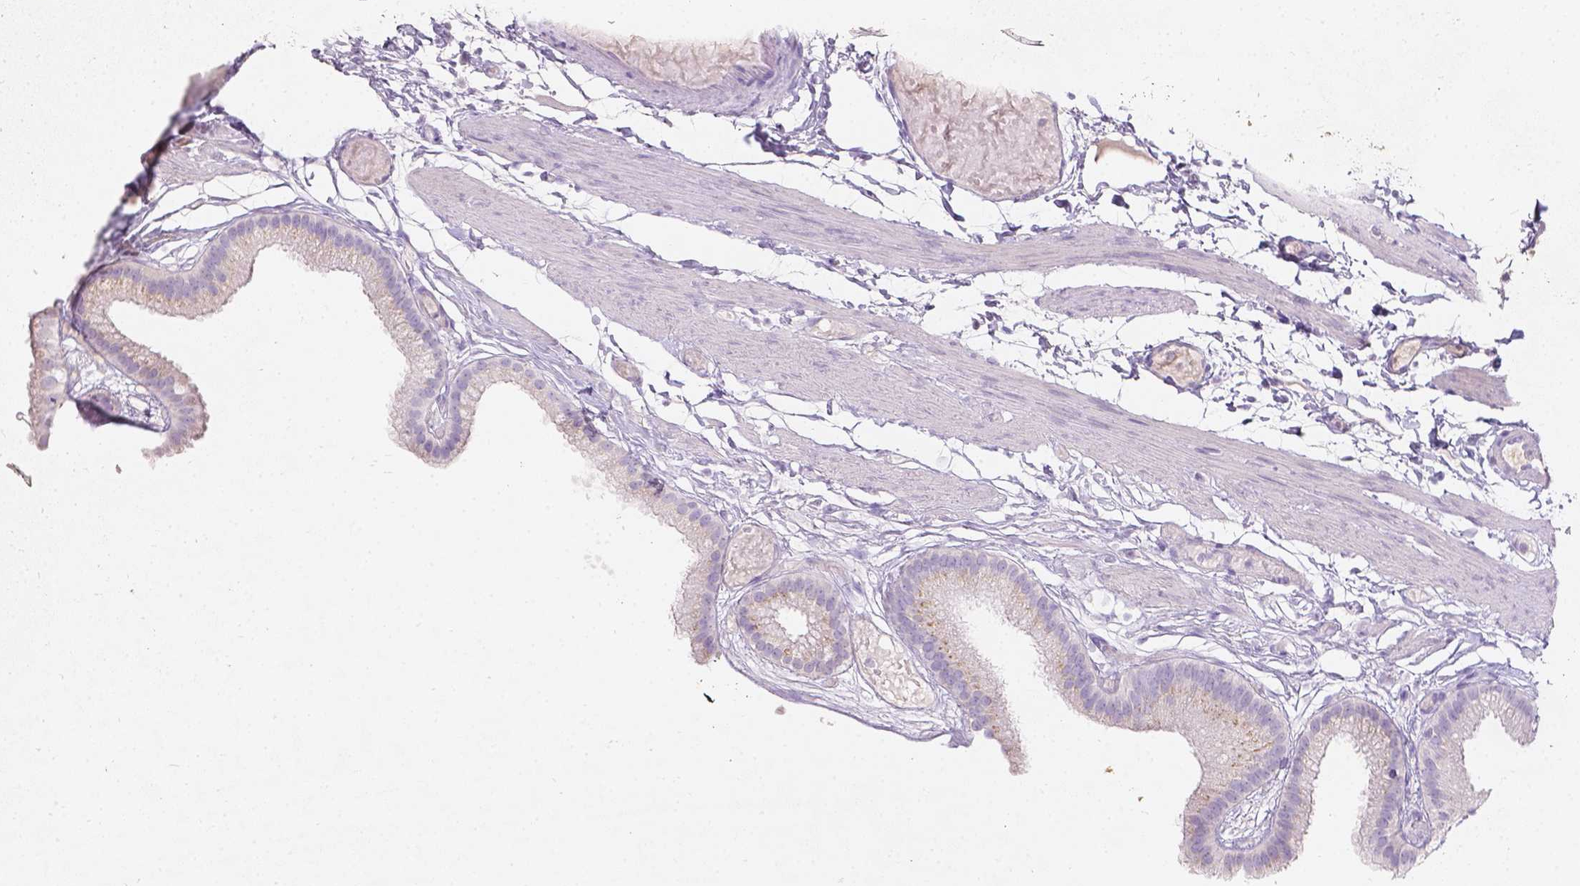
{"staining": {"intensity": "negative", "quantity": "none", "location": "none"}, "tissue": "gallbladder", "cell_type": "Glandular cells", "image_type": "normal", "snomed": [{"axis": "morphology", "description": "Normal tissue, NOS"}, {"axis": "topography", "description": "Gallbladder"}], "caption": "Glandular cells show no significant protein positivity in normal gallbladder. (IHC, brightfield microscopy, high magnification).", "gene": "GAL3ST2", "patient": {"sex": "female", "age": 45}}